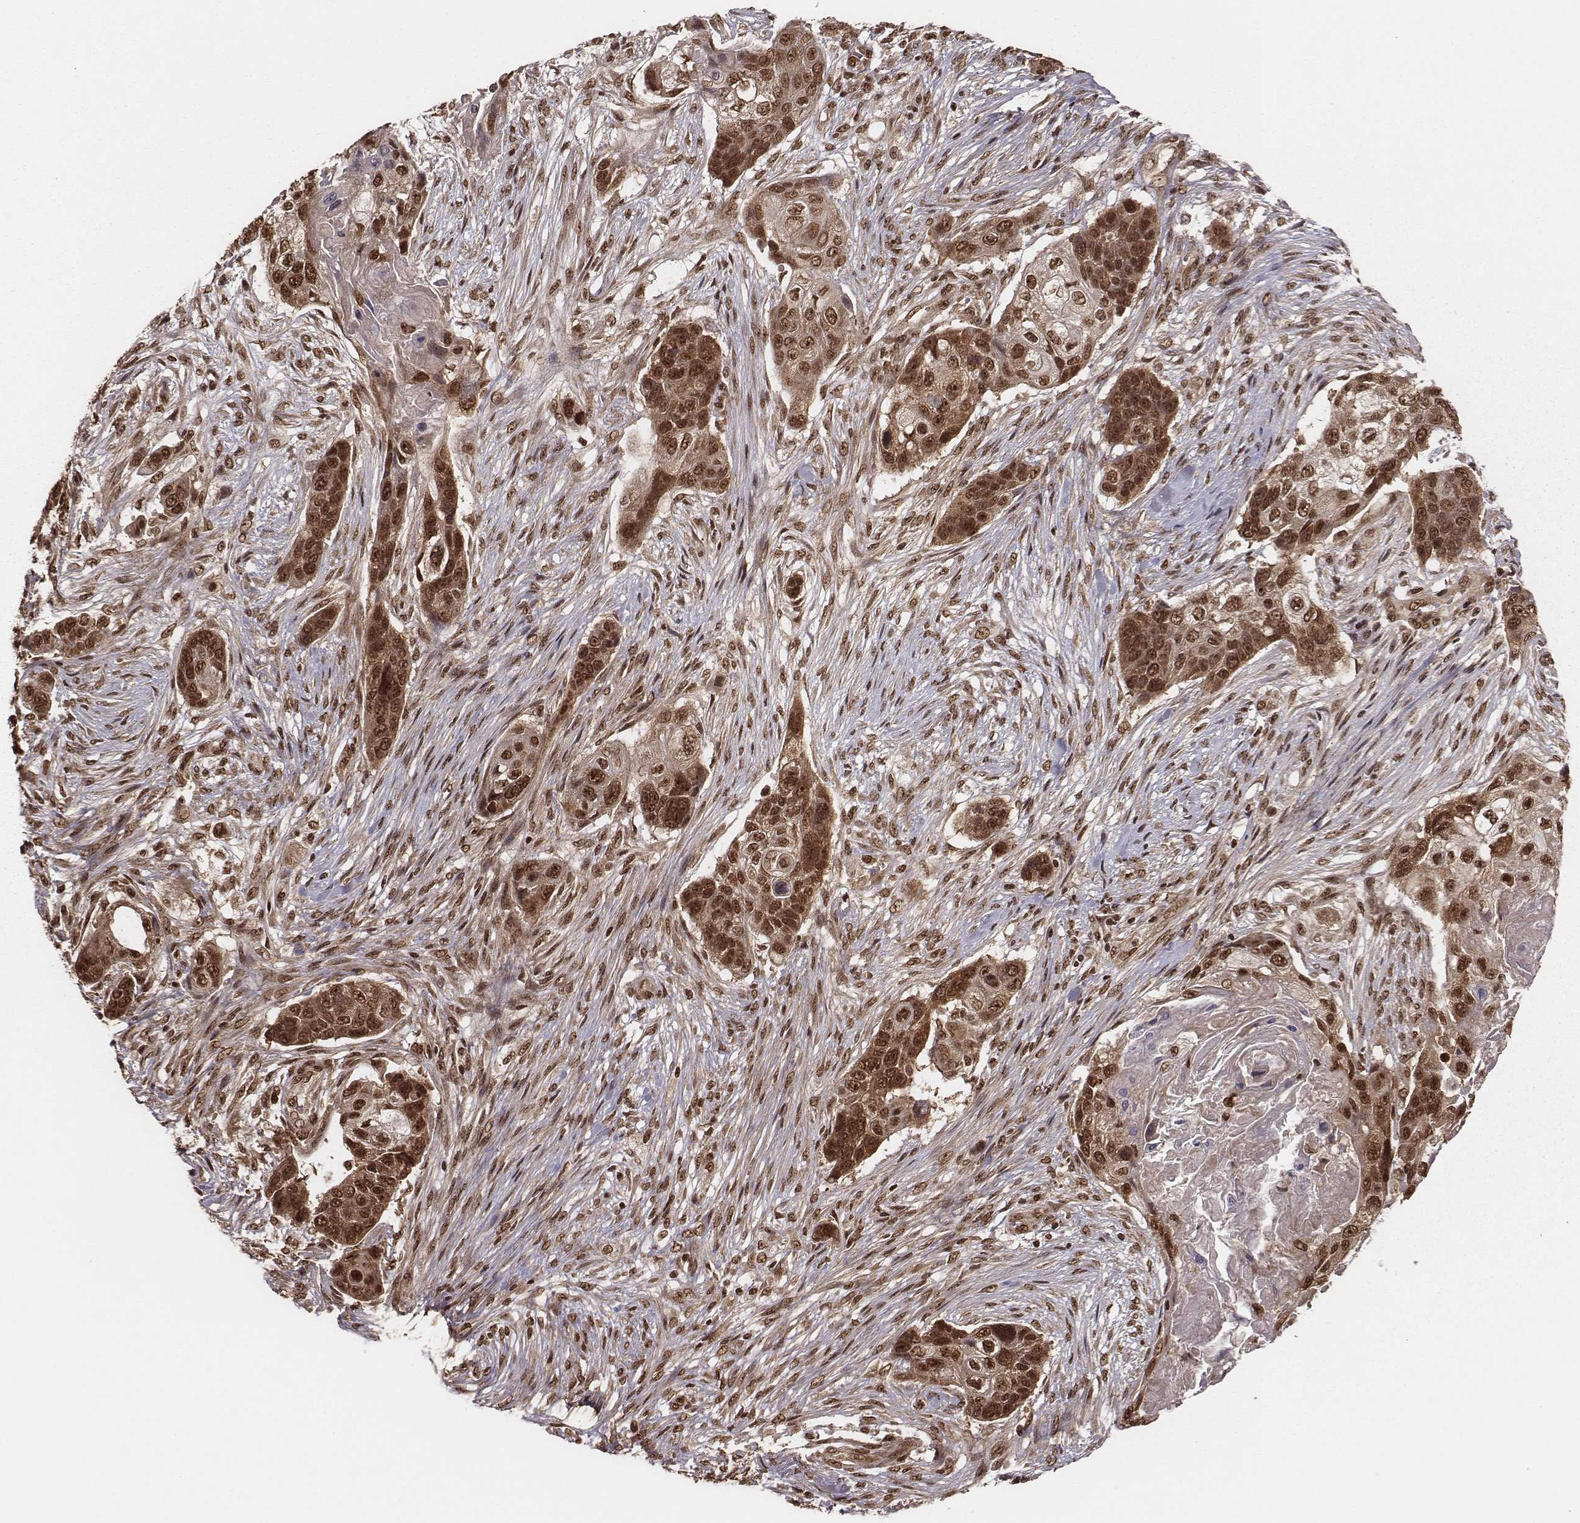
{"staining": {"intensity": "moderate", "quantity": ">75%", "location": "cytoplasmic/membranous,nuclear"}, "tissue": "lung cancer", "cell_type": "Tumor cells", "image_type": "cancer", "snomed": [{"axis": "morphology", "description": "Squamous cell carcinoma, NOS"}, {"axis": "topography", "description": "Lung"}], "caption": "Human lung cancer stained for a protein (brown) reveals moderate cytoplasmic/membranous and nuclear positive positivity in approximately >75% of tumor cells.", "gene": "NFX1", "patient": {"sex": "male", "age": 69}}